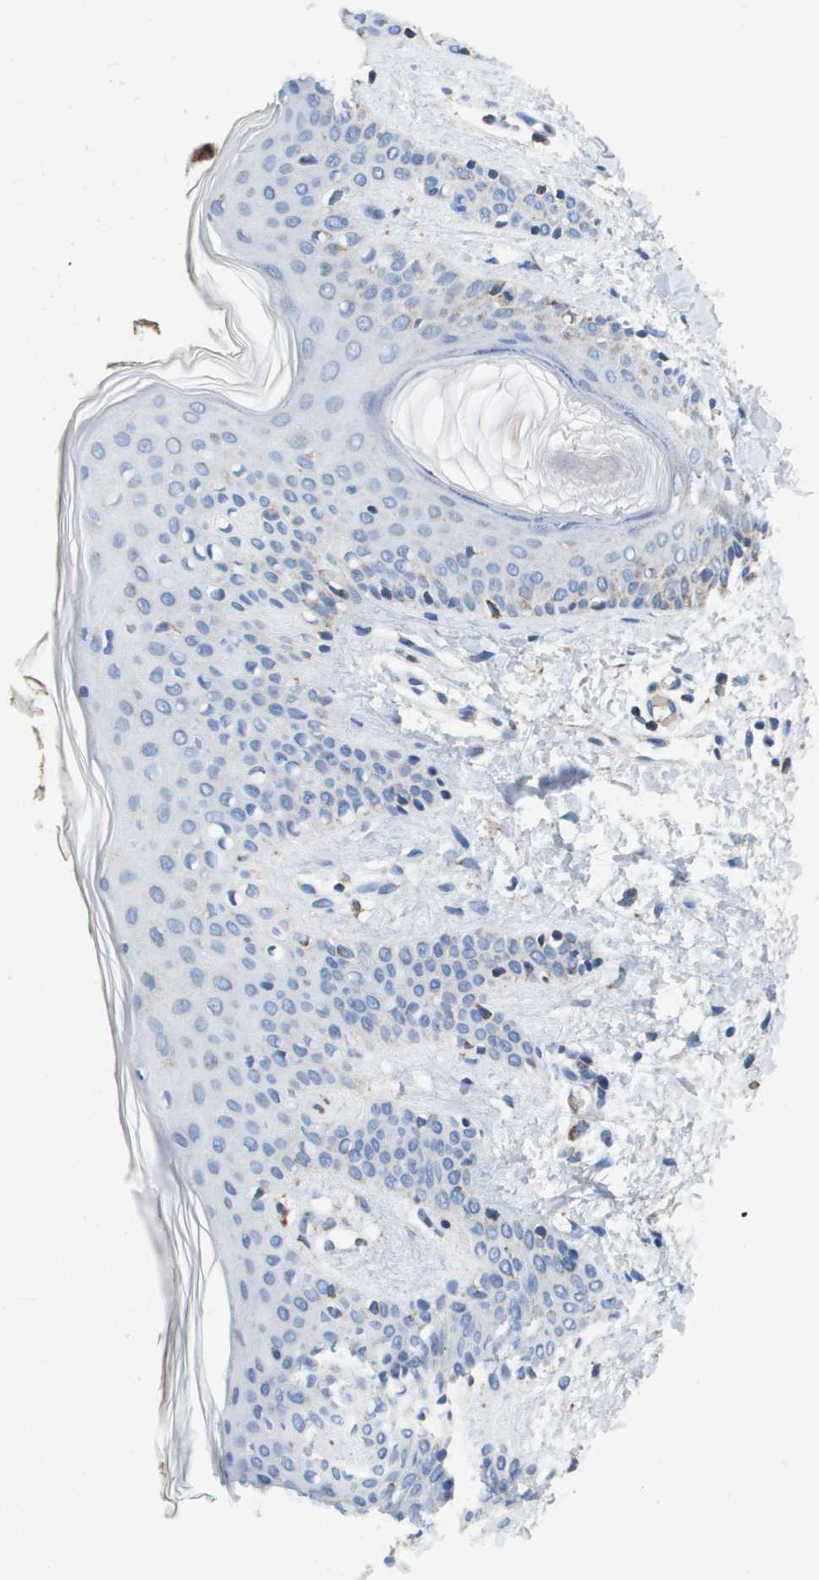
{"staining": {"intensity": "negative", "quantity": "none", "location": "none"}, "tissue": "skin", "cell_type": "Fibroblasts", "image_type": "normal", "snomed": [{"axis": "morphology", "description": "Normal tissue, NOS"}, {"axis": "topography", "description": "Skin"}], "caption": "Fibroblasts show no significant staining in normal skin. (Stains: DAB (3,3'-diaminobenzidine) immunohistochemistry (IHC) with hematoxylin counter stain, Microscopy: brightfield microscopy at high magnification).", "gene": "ATP5F1B", "patient": {"sex": "male", "age": 16}}